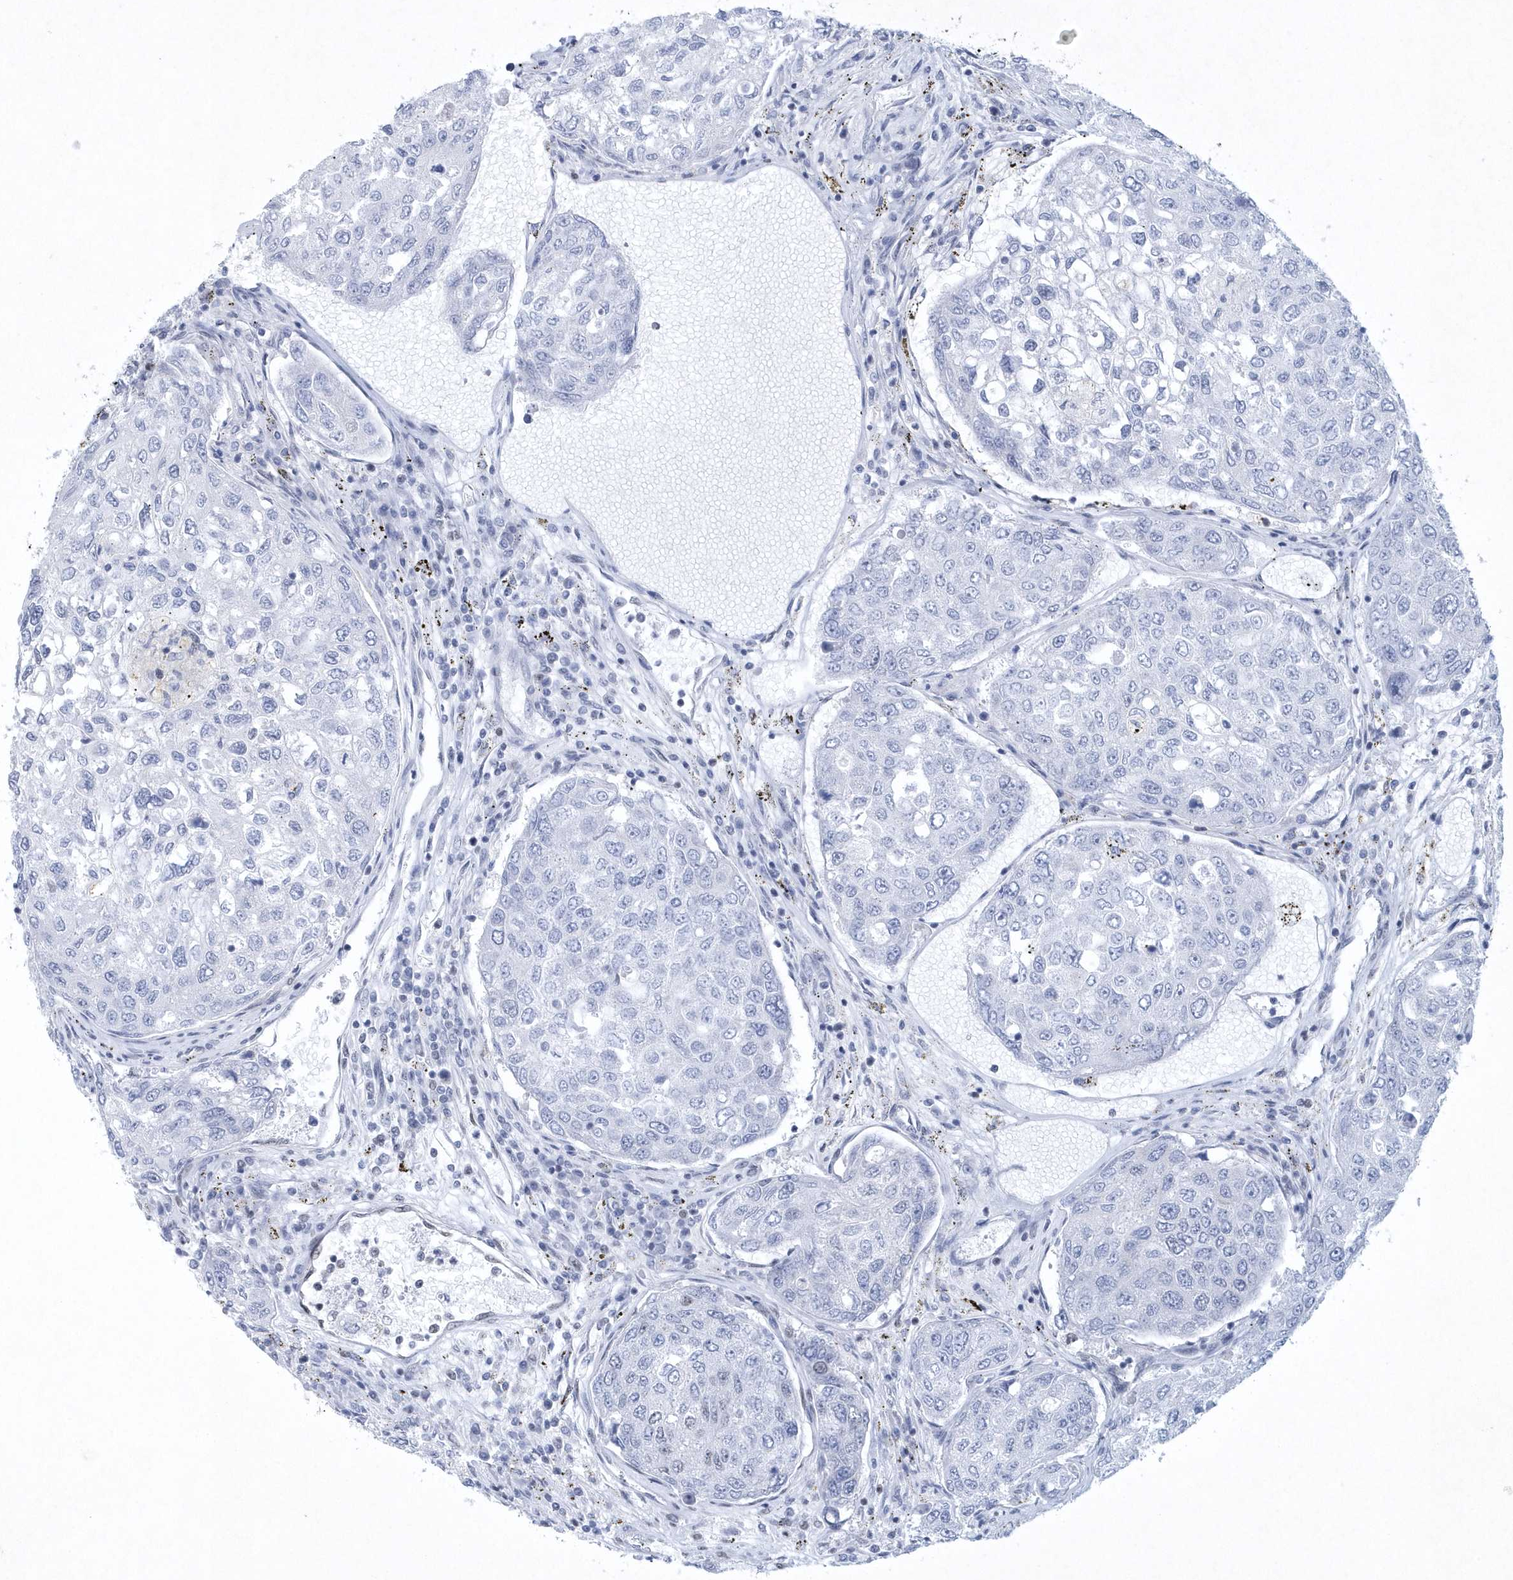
{"staining": {"intensity": "negative", "quantity": "none", "location": "none"}, "tissue": "urothelial cancer", "cell_type": "Tumor cells", "image_type": "cancer", "snomed": [{"axis": "morphology", "description": "Urothelial carcinoma, High grade"}, {"axis": "topography", "description": "Lymph node"}, {"axis": "topography", "description": "Urinary bladder"}], "caption": "Tumor cells show no significant staining in urothelial cancer.", "gene": "DCLRE1A", "patient": {"sex": "male", "age": 51}}